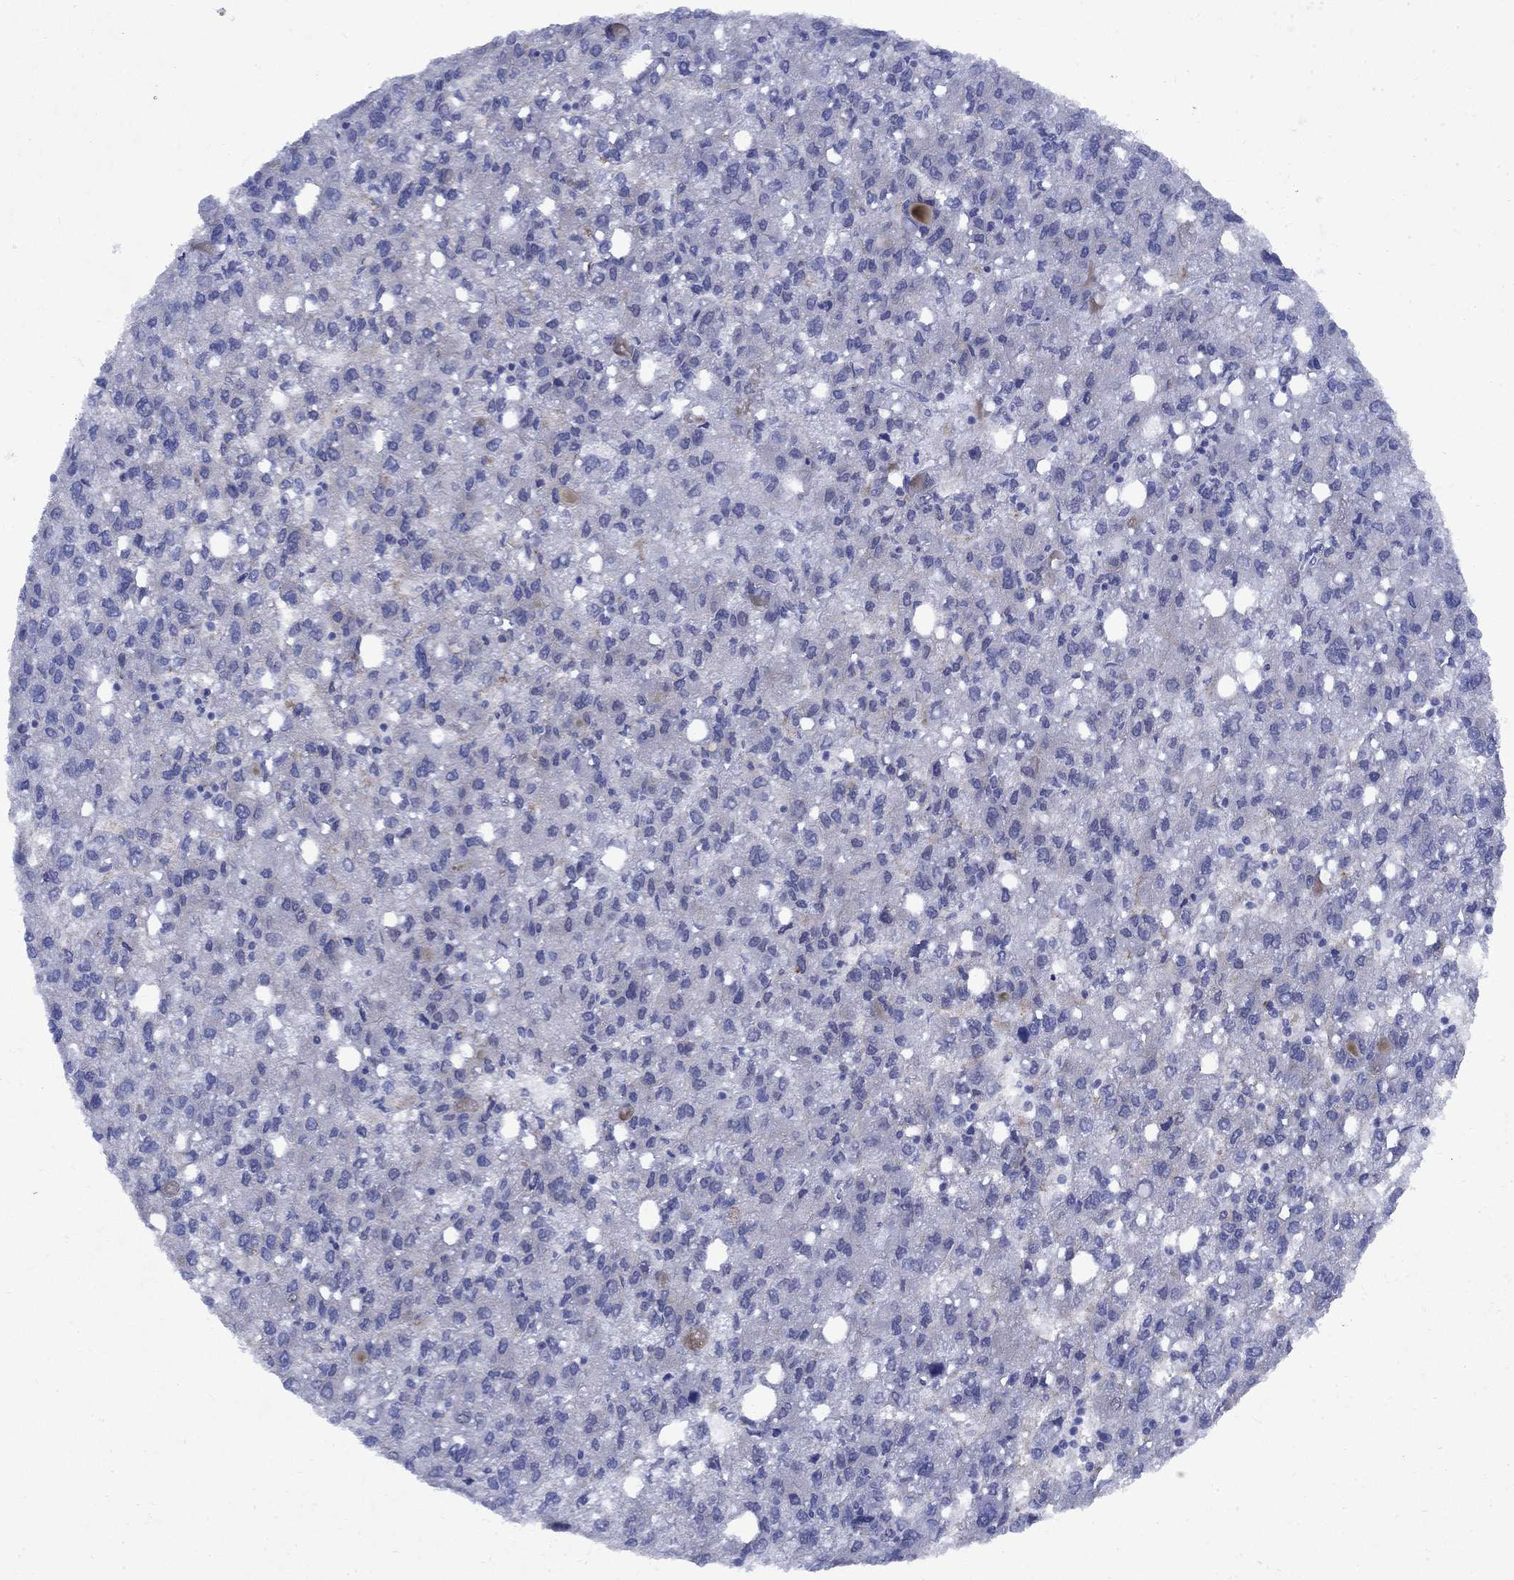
{"staining": {"intensity": "negative", "quantity": "none", "location": "none"}, "tissue": "liver cancer", "cell_type": "Tumor cells", "image_type": "cancer", "snomed": [{"axis": "morphology", "description": "Carcinoma, Hepatocellular, NOS"}, {"axis": "topography", "description": "Liver"}], "caption": "An immunohistochemistry image of liver cancer is shown. There is no staining in tumor cells of liver cancer. (IHC, brightfield microscopy, high magnification).", "gene": "STAB2", "patient": {"sex": "female", "age": 82}}